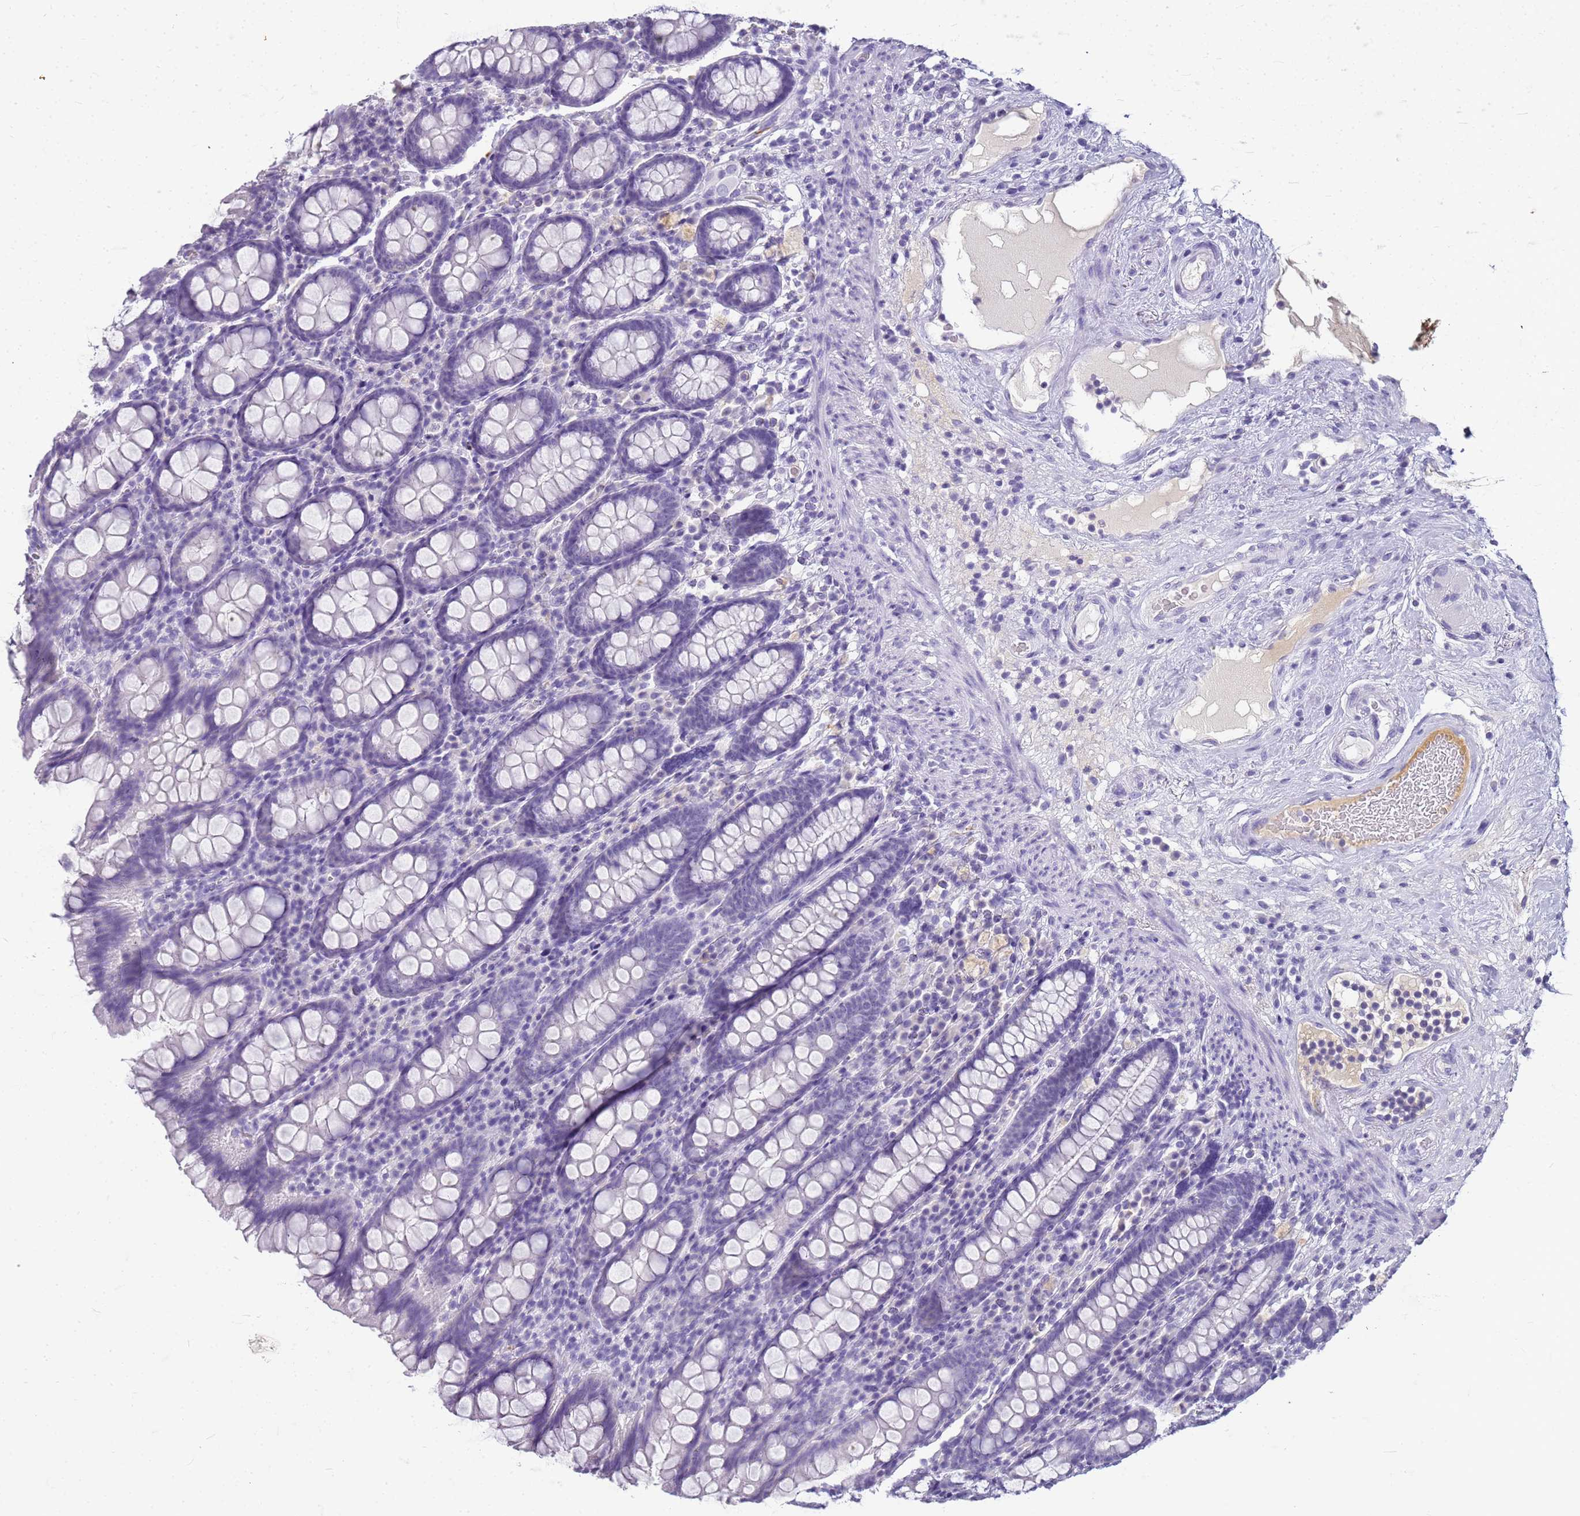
{"staining": {"intensity": "negative", "quantity": "none", "location": "none"}, "tissue": "colon", "cell_type": "Endothelial cells", "image_type": "normal", "snomed": [{"axis": "morphology", "description": "Normal tissue, NOS"}, {"axis": "topography", "description": "Colon"}], "caption": "This histopathology image is of benign colon stained with IHC to label a protein in brown with the nuclei are counter-stained blue. There is no positivity in endothelial cells. (Immunohistochemistry (ihc), brightfield microscopy, high magnification).", "gene": "CFAP100", "patient": {"sex": "female", "age": 79}}